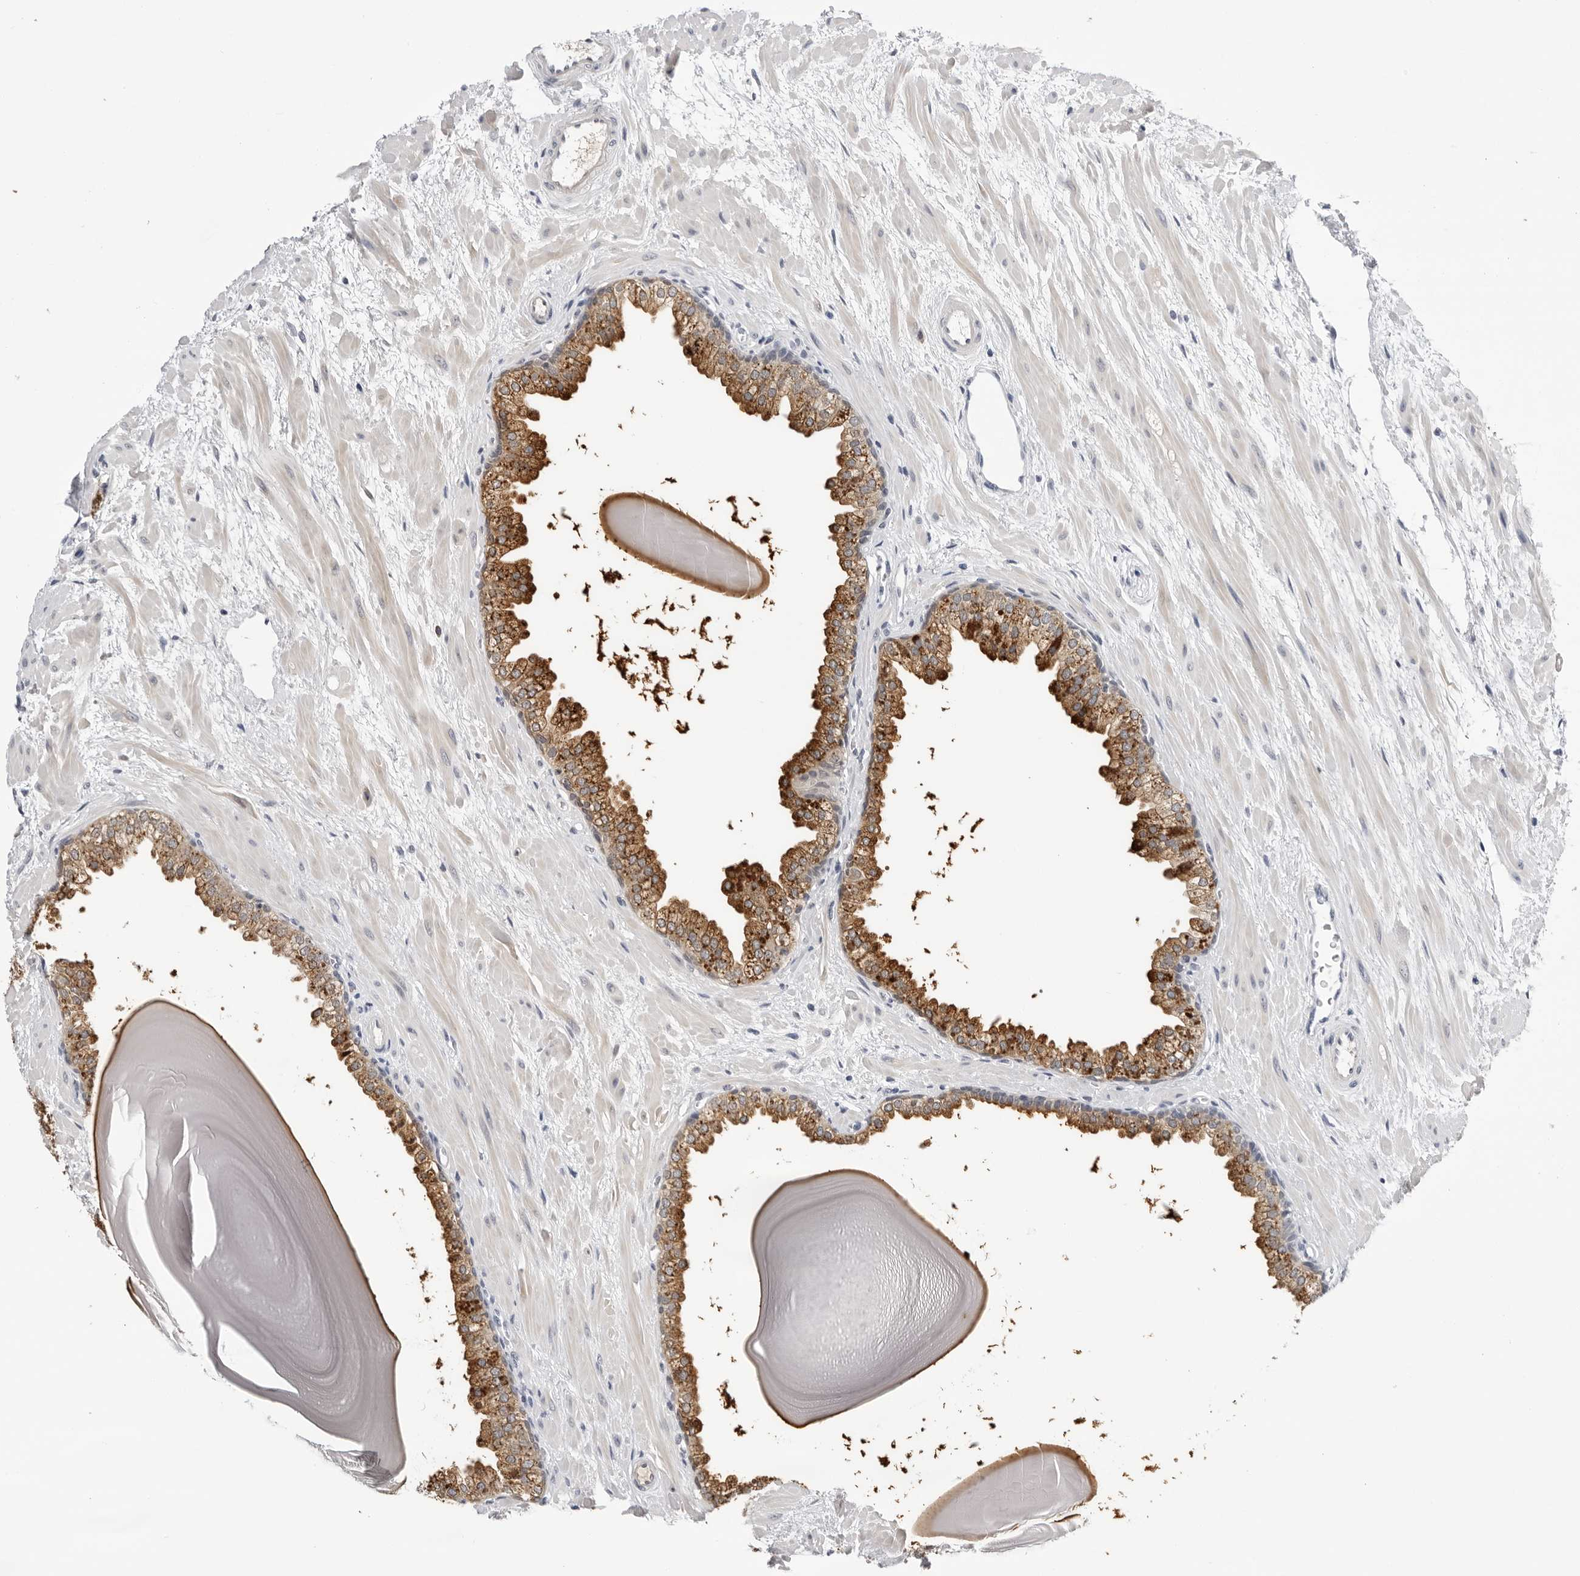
{"staining": {"intensity": "moderate", "quantity": ">75%", "location": "cytoplasmic/membranous"}, "tissue": "prostate", "cell_type": "Glandular cells", "image_type": "normal", "snomed": [{"axis": "morphology", "description": "Normal tissue, NOS"}, {"axis": "topography", "description": "Prostate"}], "caption": "Immunohistochemistry (DAB (3,3'-diaminobenzidine)) staining of benign prostate reveals moderate cytoplasmic/membranous protein expression in about >75% of glandular cells. Nuclei are stained in blue.", "gene": "ZNF502", "patient": {"sex": "male", "age": 48}}